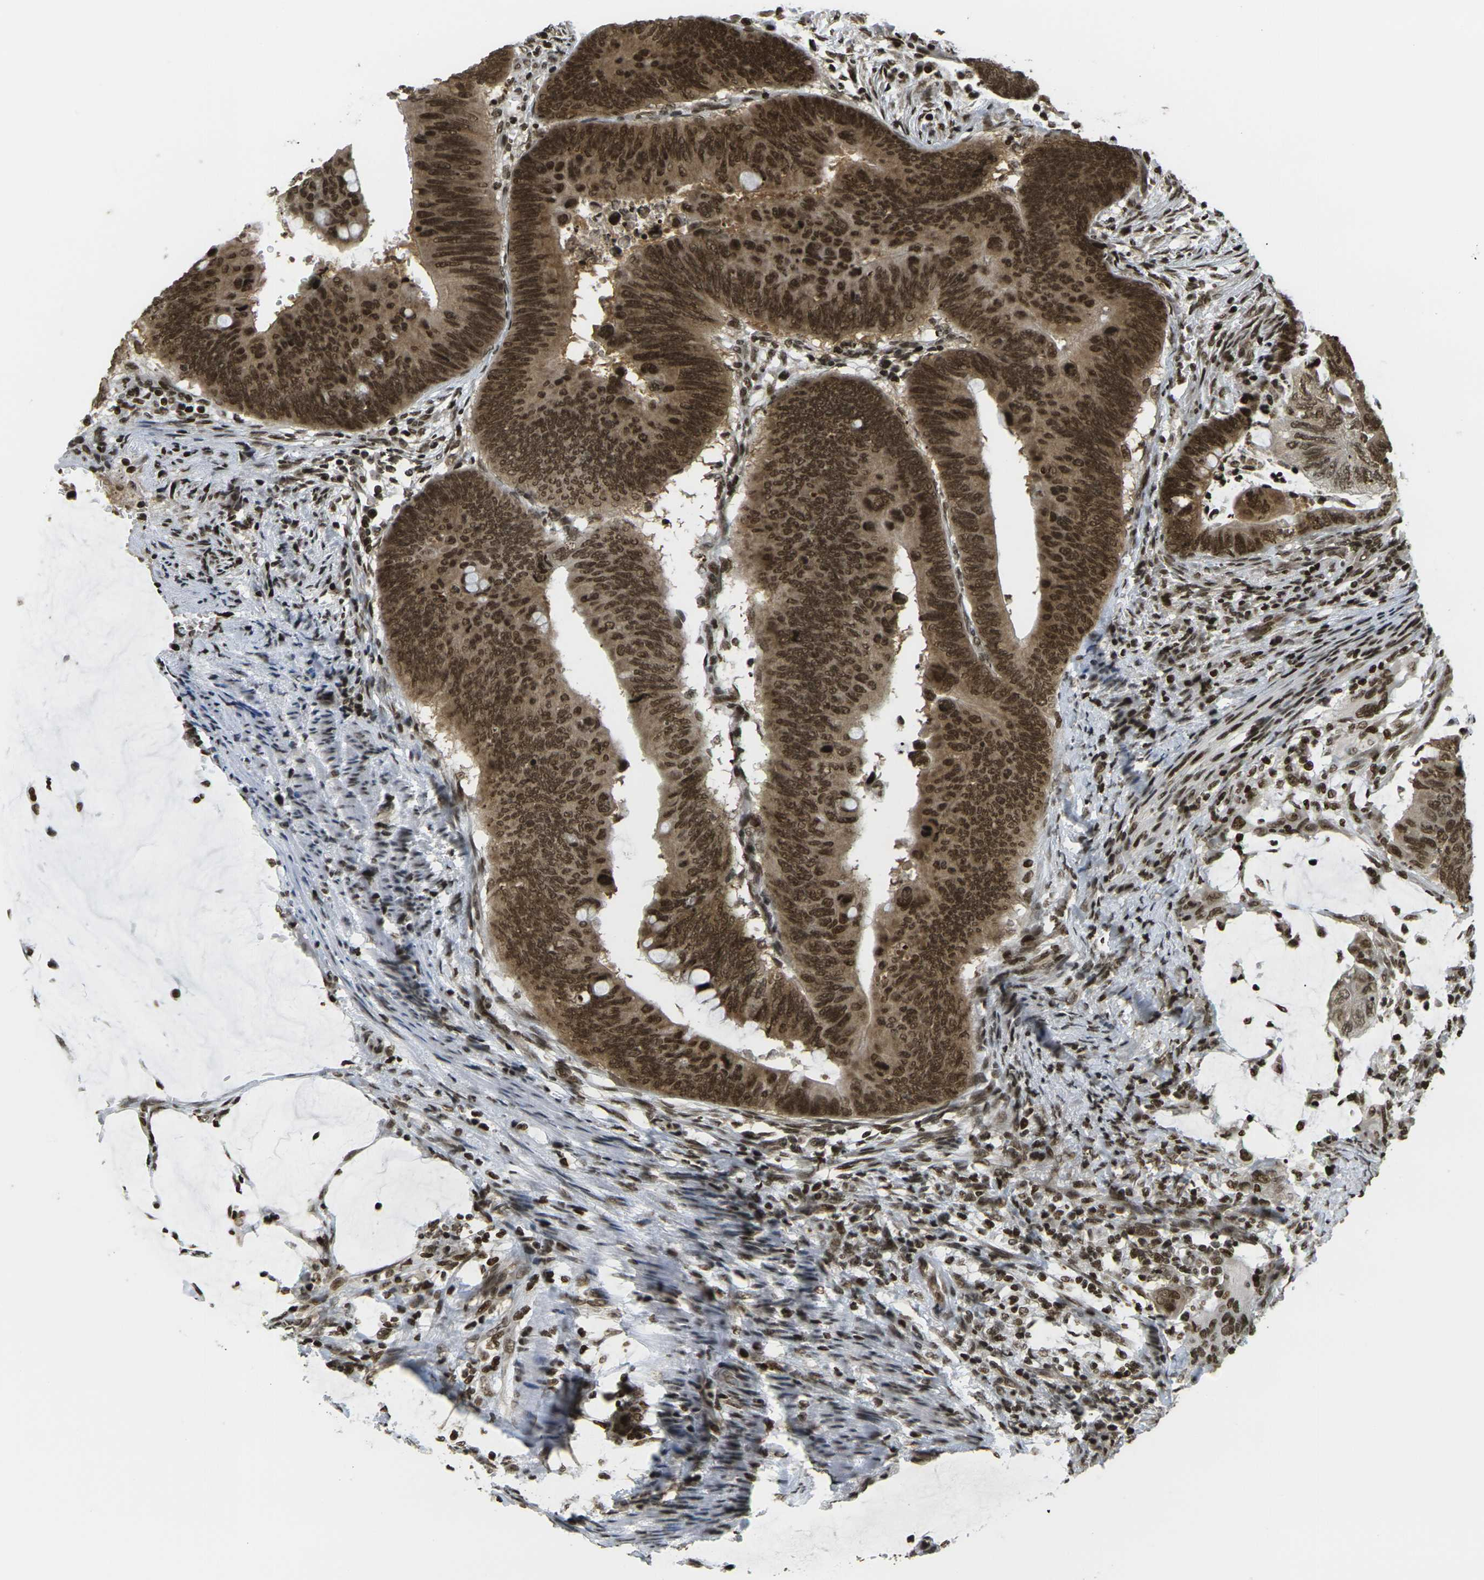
{"staining": {"intensity": "strong", "quantity": ">75%", "location": "cytoplasmic/membranous,nuclear"}, "tissue": "colorectal cancer", "cell_type": "Tumor cells", "image_type": "cancer", "snomed": [{"axis": "morphology", "description": "Normal tissue, NOS"}, {"axis": "morphology", "description": "Adenocarcinoma, NOS"}, {"axis": "topography", "description": "Rectum"}, {"axis": "topography", "description": "Peripheral nerve tissue"}], "caption": "Immunohistochemistry (IHC) (DAB (3,3'-diaminobenzidine)) staining of colorectal cancer demonstrates strong cytoplasmic/membranous and nuclear protein staining in approximately >75% of tumor cells.", "gene": "RUVBL2", "patient": {"sex": "male", "age": 92}}